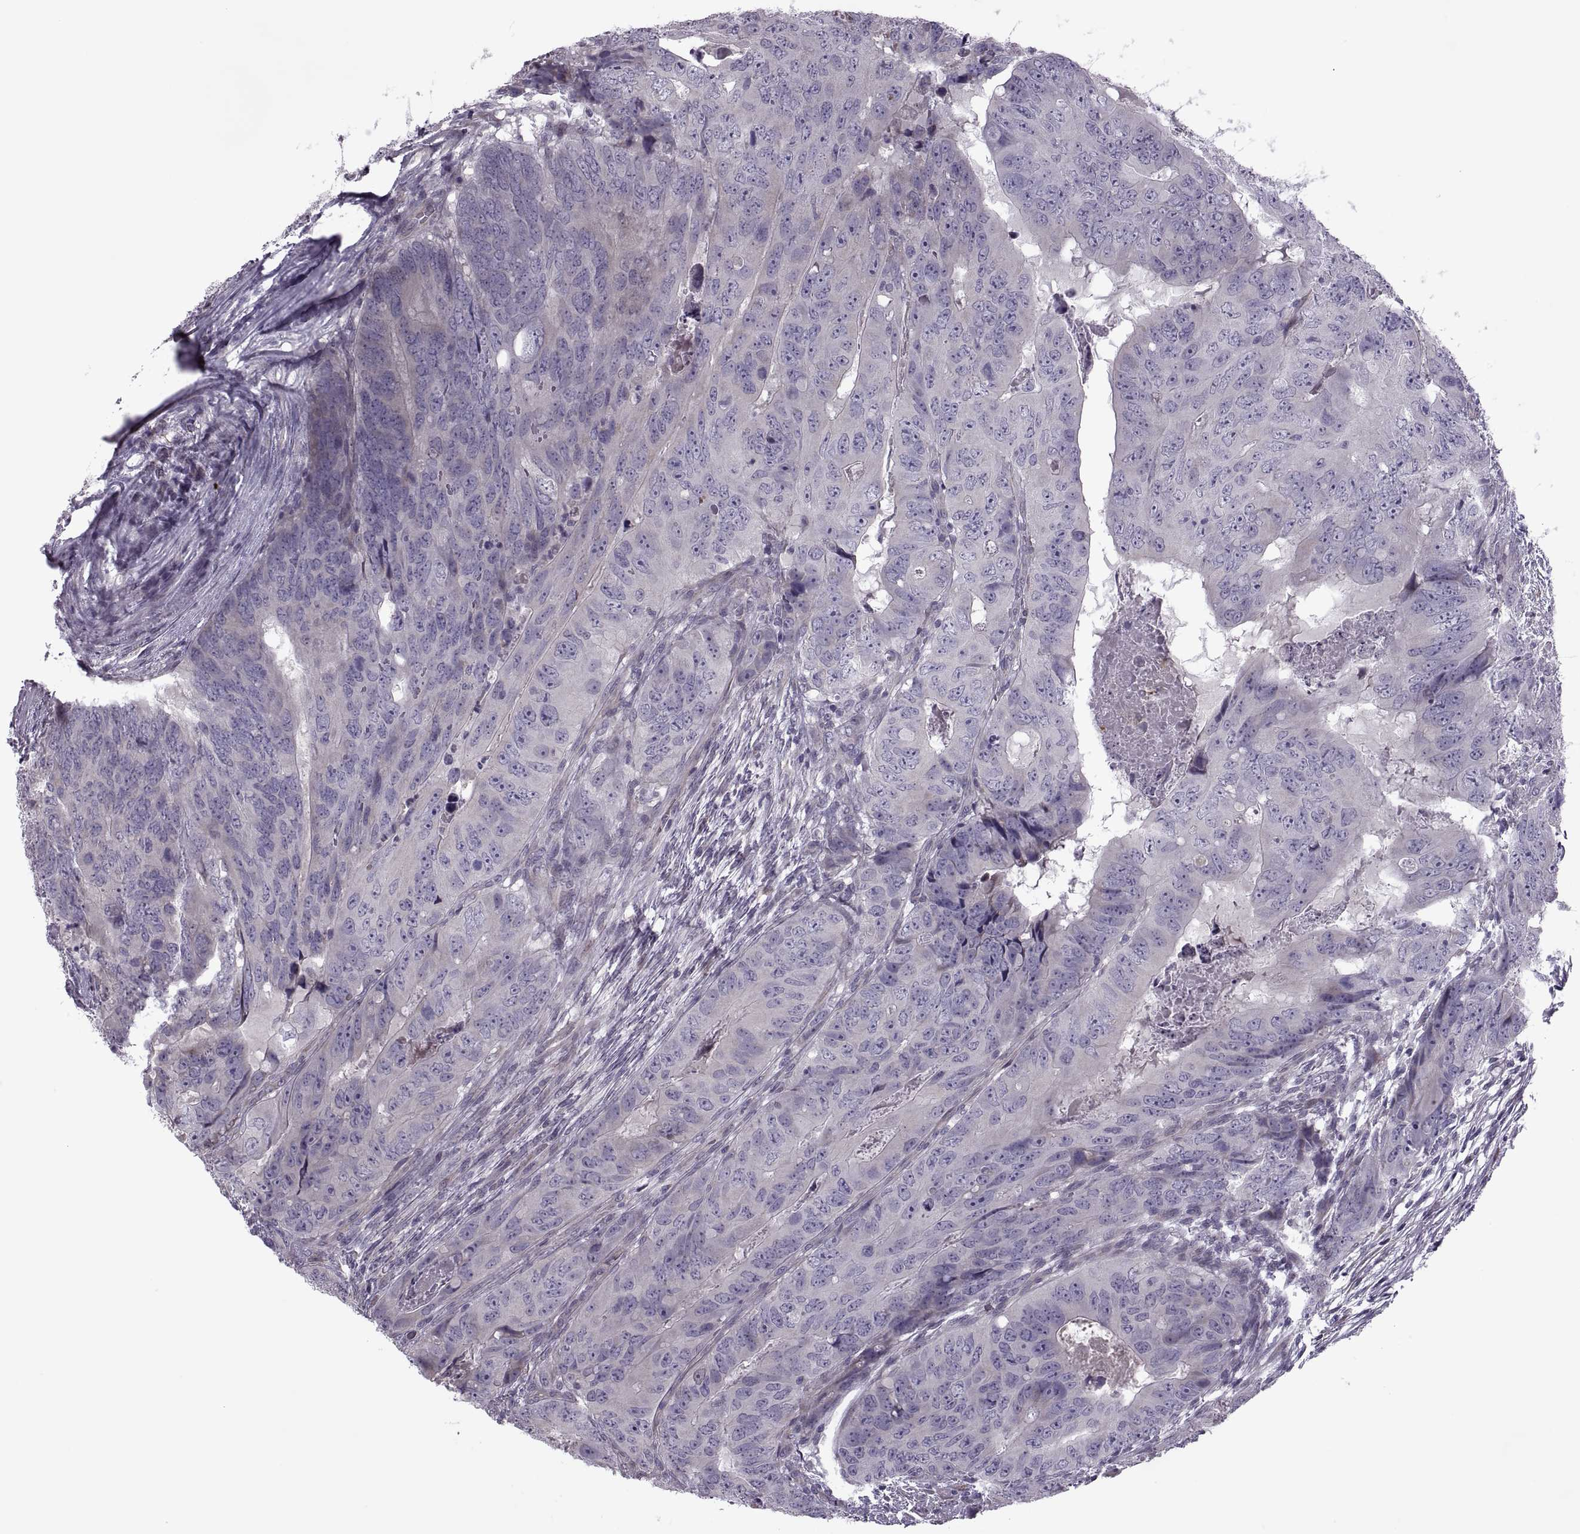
{"staining": {"intensity": "negative", "quantity": "none", "location": "none"}, "tissue": "colorectal cancer", "cell_type": "Tumor cells", "image_type": "cancer", "snomed": [{"axis": "morphology", "description": "Adenocarcinoma, NOS"}, {"axis": "topography", "description": "Colon"}], "caption": "Histopathology image shows no significant protein staining in tumor cells of adenocarcinoma (colorectal).", "gene": "ODF3", "patient": {"sex": "male", "age": 79}}